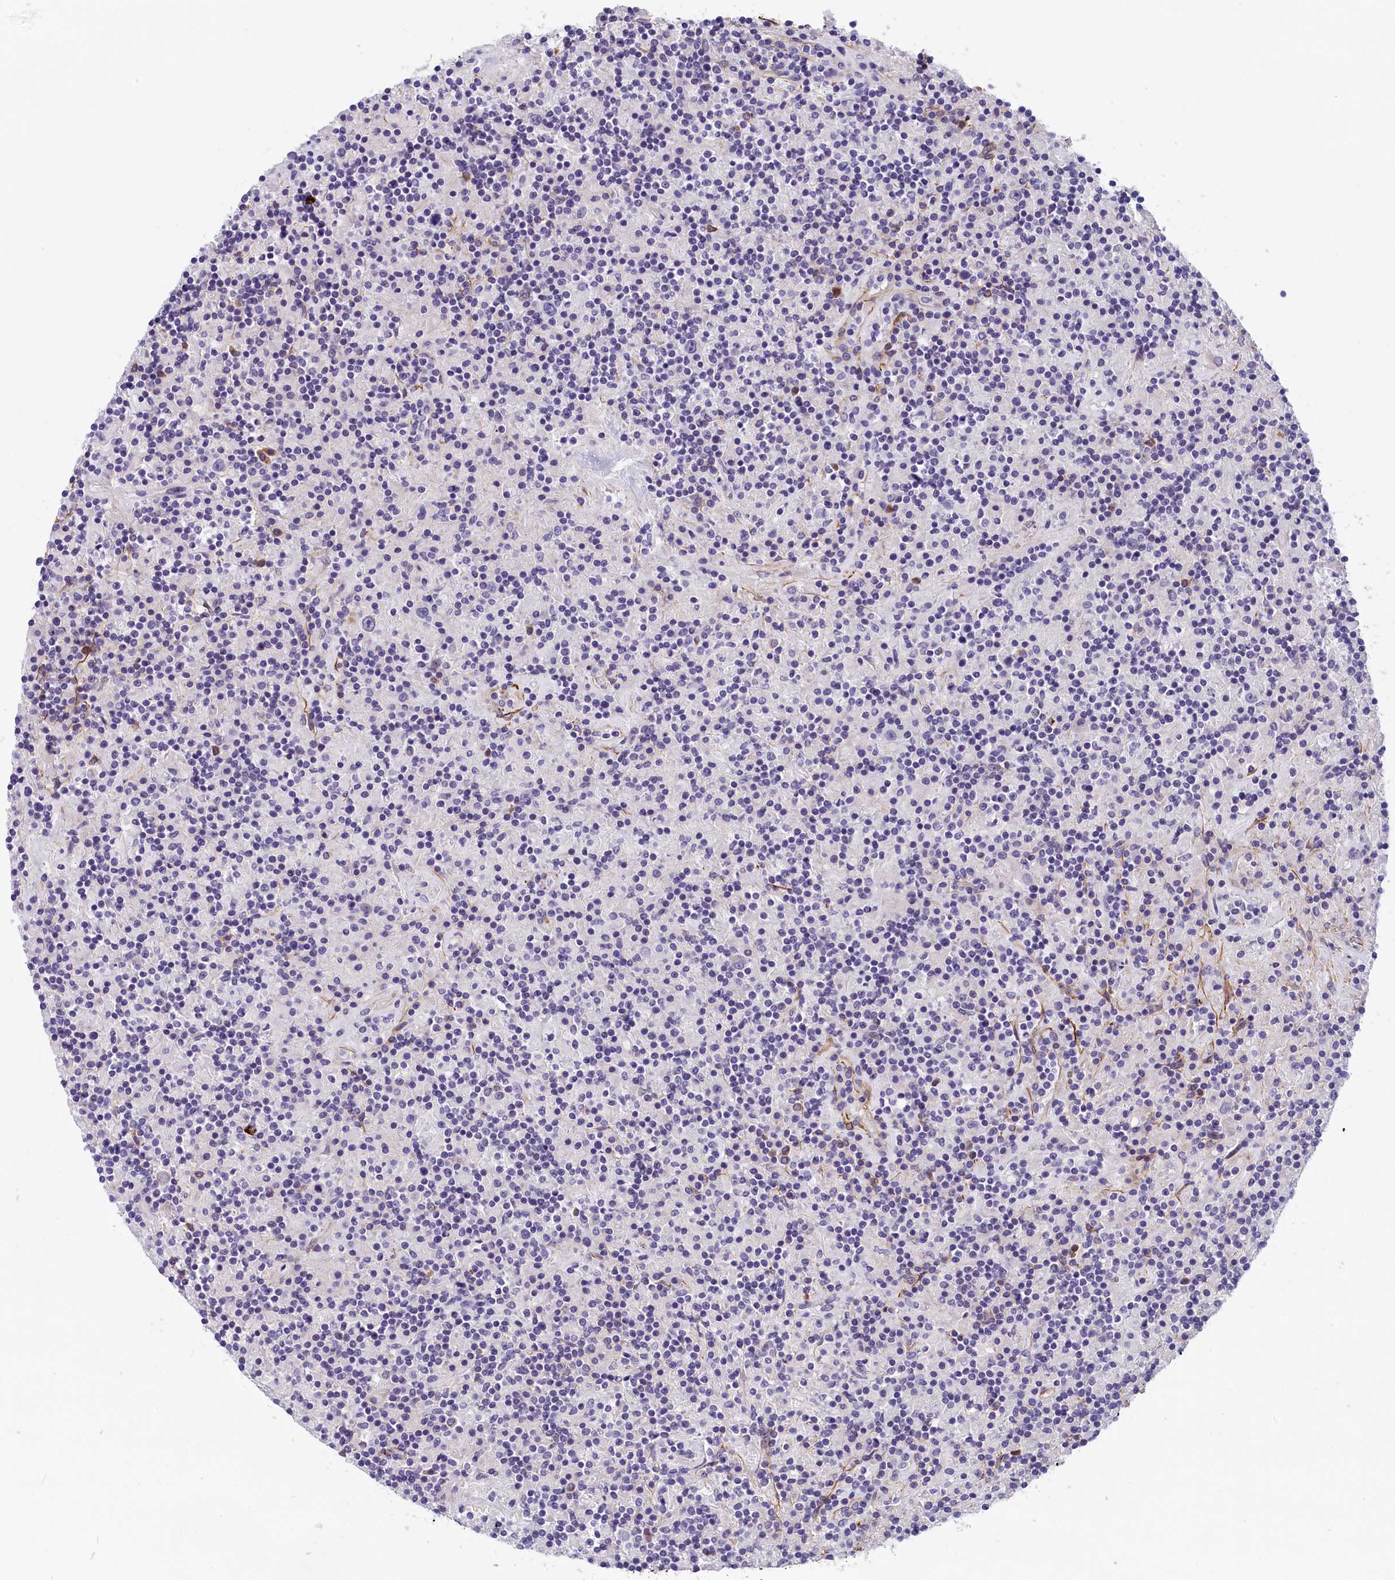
{"staining": {"intensity": "negative", "quantity": "none", "location": "none"}, "tissue": "lymphoma", "cell_type": "Tumor cells", "image_type": "cancer", "snomed": [{"axis": "morphology", "description": "Hodgkin's disease, NOS"}, {"axis": "topography", "description": "Lymph node"}], "caption": "The immunohistochemistry photomicrograph has no significant expression in tumor cells of Hodgkin's disease tissue.", "gene": "BCL2L13", "patient": {"sex": "male", "age": 70}}